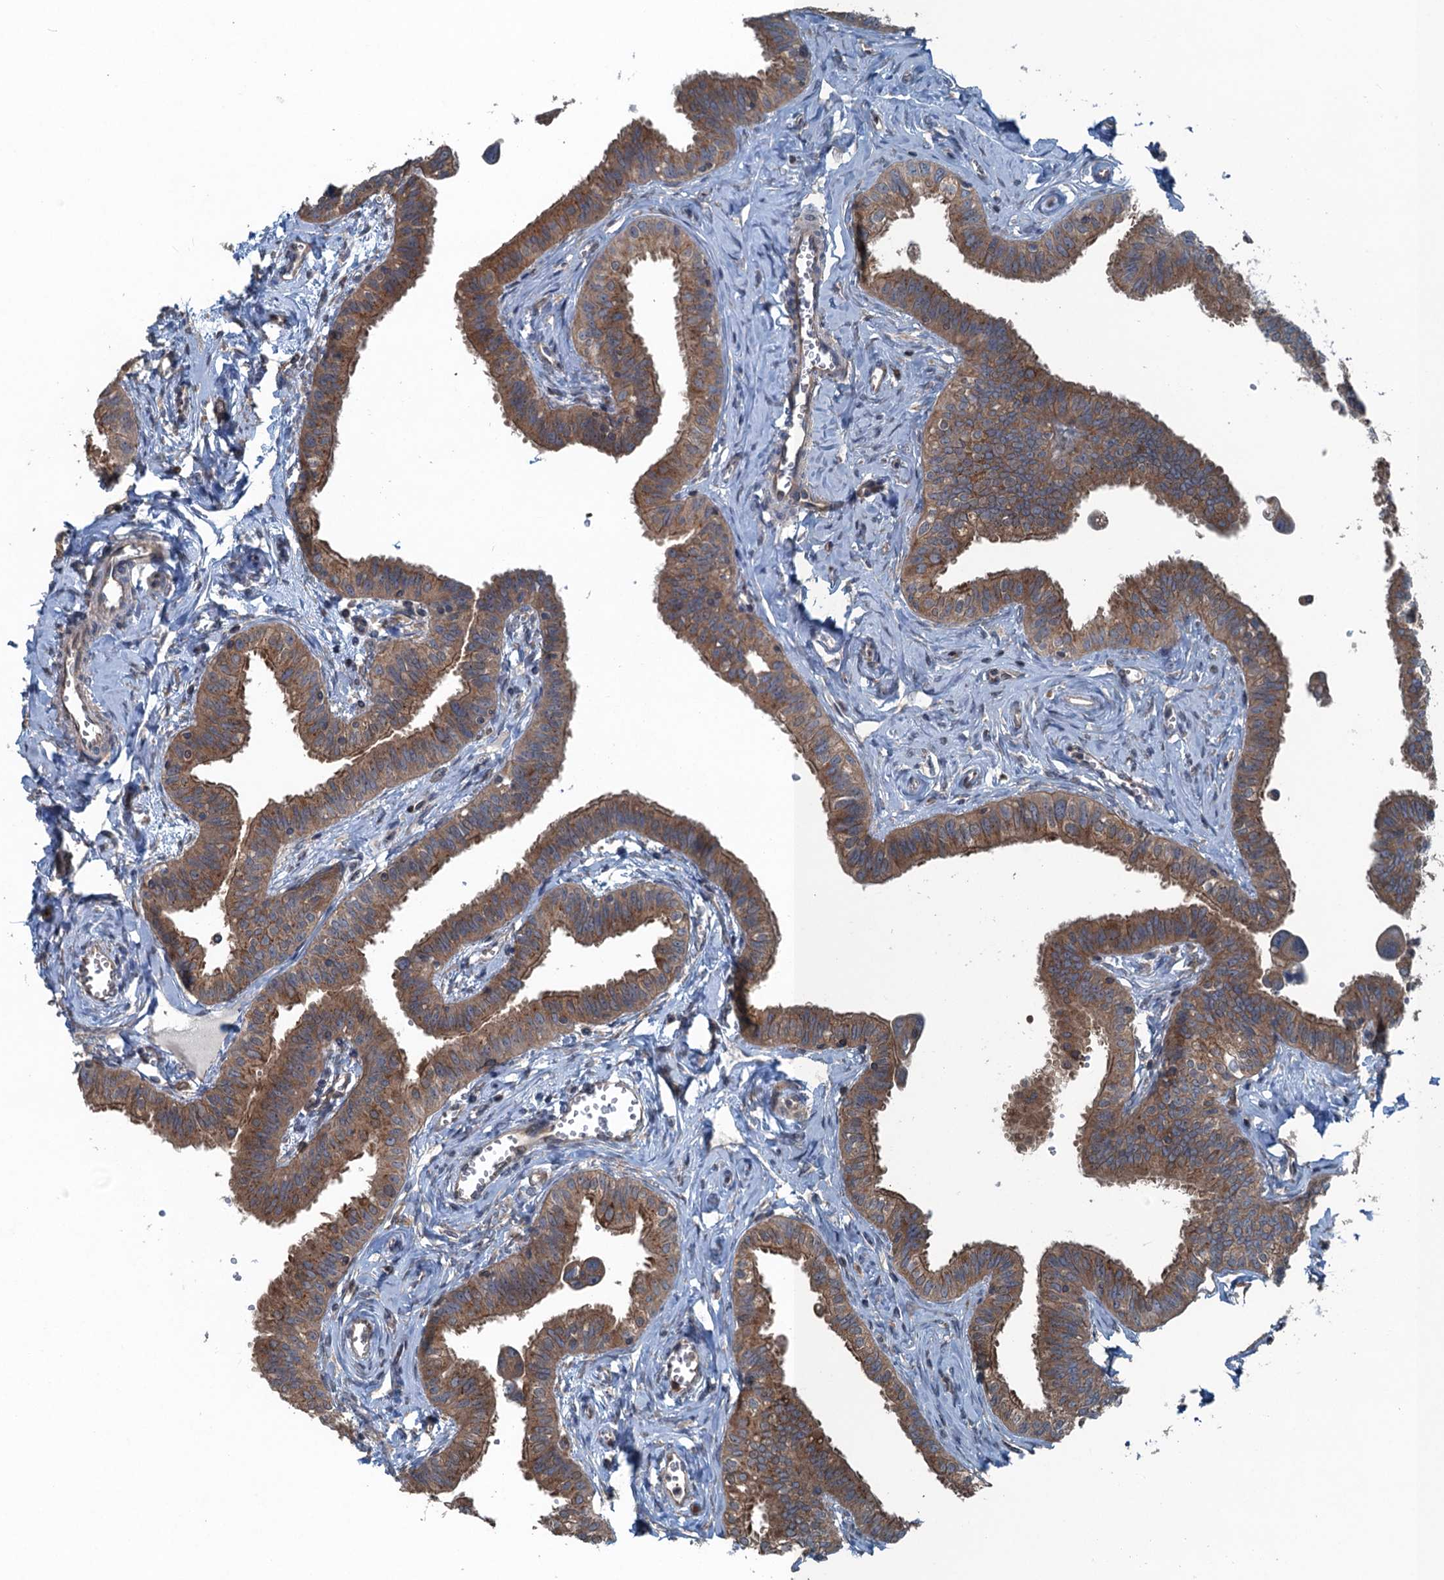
{"staining": {"intensity": "strong", "quantity": ">75%", "location": "cytoplasmic/membranous"}, "tissue": "fallopian tube", "cell_type": "Glandular cells", "image_type": "normal", "snomed": [{"axis": "morphology", "description": "Normal tissue, NOS"}, {"axis": "morphology", "description": "Carcinoma, NOS"}, {"axis": "topography", "description": "Fallopian tube"}, {"axis": "topography", "description": "Ovary"}], "caption": "Glandular cells display high levels of strong cytoplasmic/membranous expression in about >75% of cells in benign fallopian tube.", "gene": "TRAPPC8", "patient": {"sex": "female", "age": 59}}